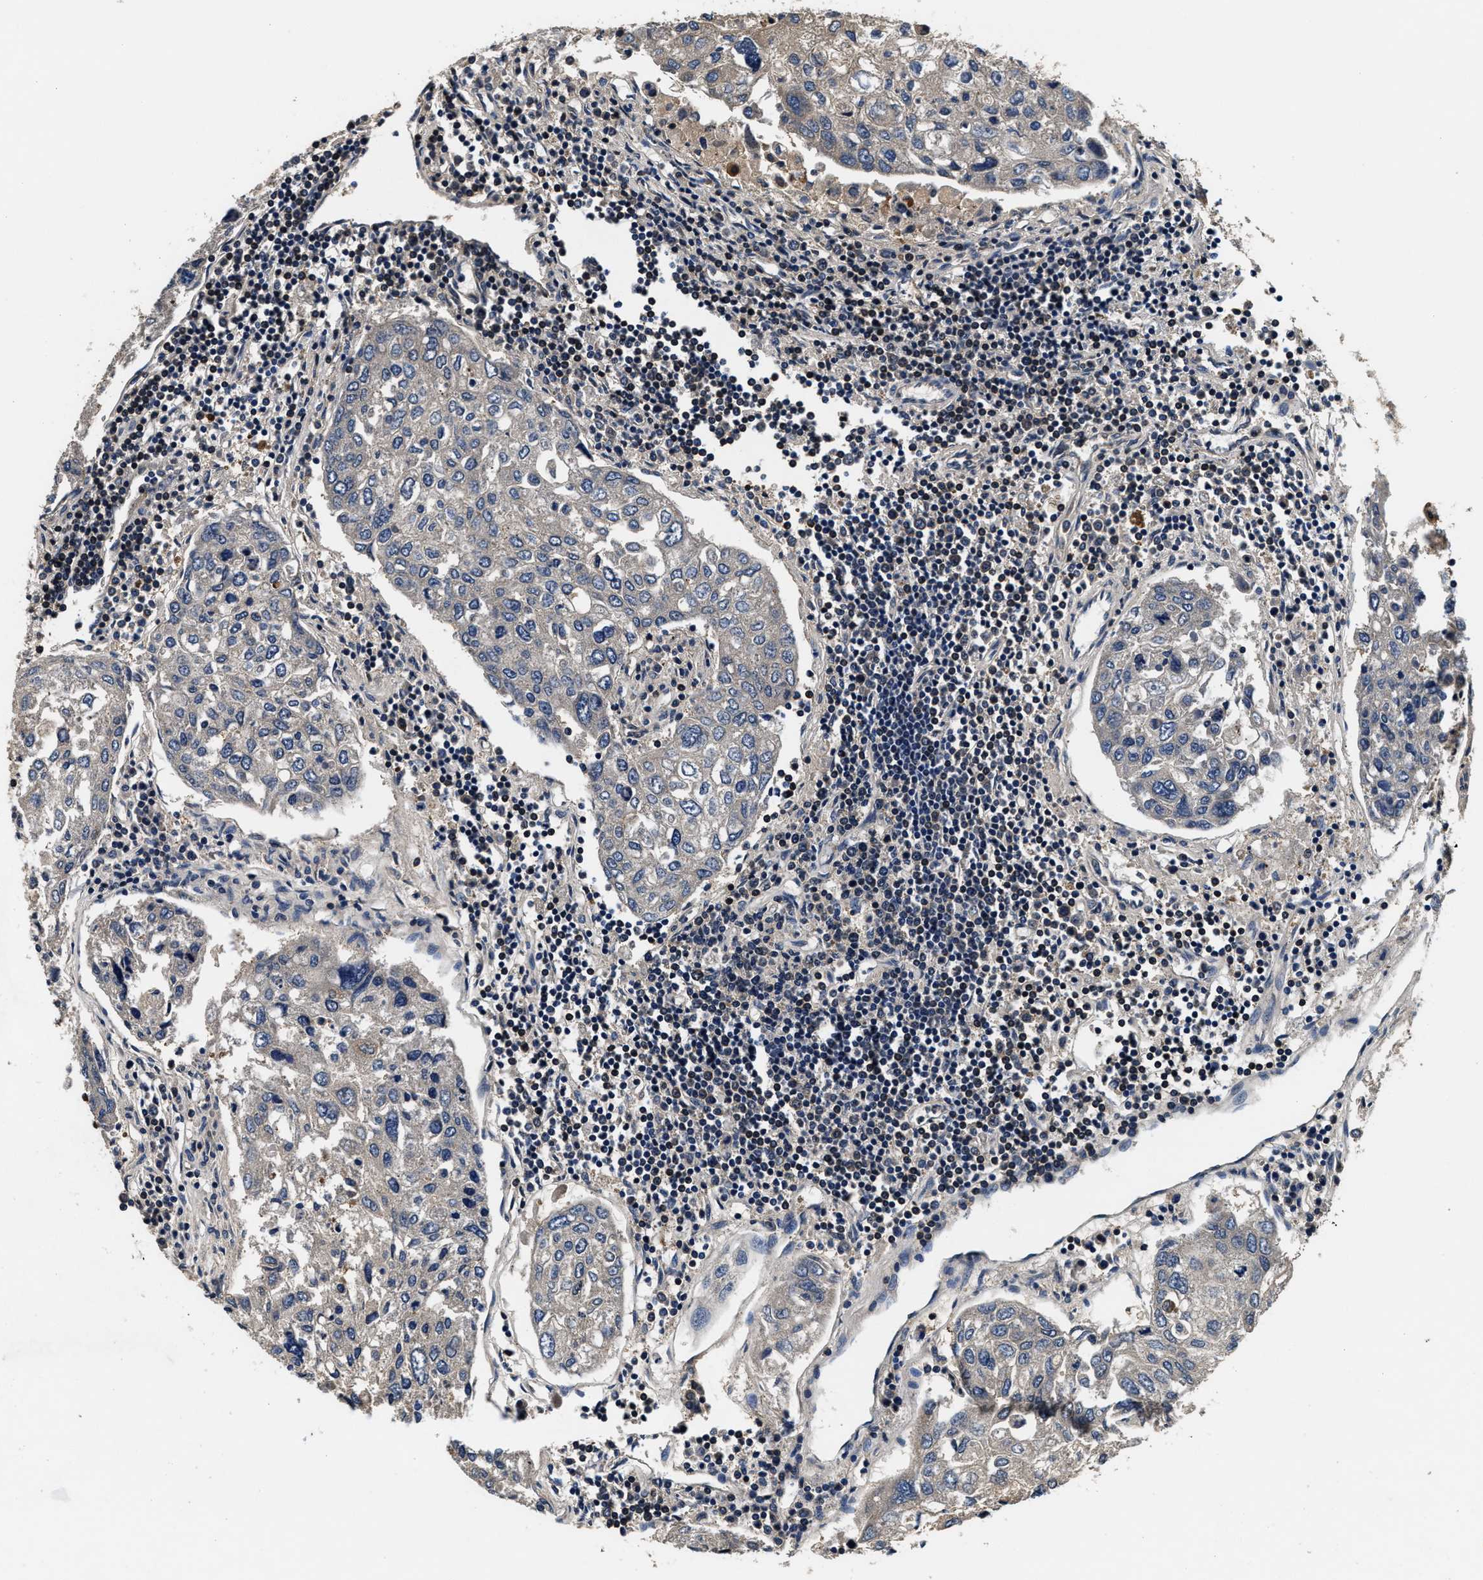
{"staining": {"intensity": "weak", "quantity": "<25%", "location": "cytoplasmic/membranous"}, "tissue": "urothelial cancer", "cell_type": "Tumor cells", "image_type": "cancer", "snomed": [{"axis": "morphology", "description": "Urothelial carcinoma, High grade"}, {"axis": "topography", "description": "Lymph node"}, {"axis": "topography", "description": "Urinary bladder"}], "caption": "Micrograph shows no significant protein positivity in tumor cells of high-grade urothelial carcinoma.", "gene": "PHPT1", "patient": {"sex": "male", "age": 51}}